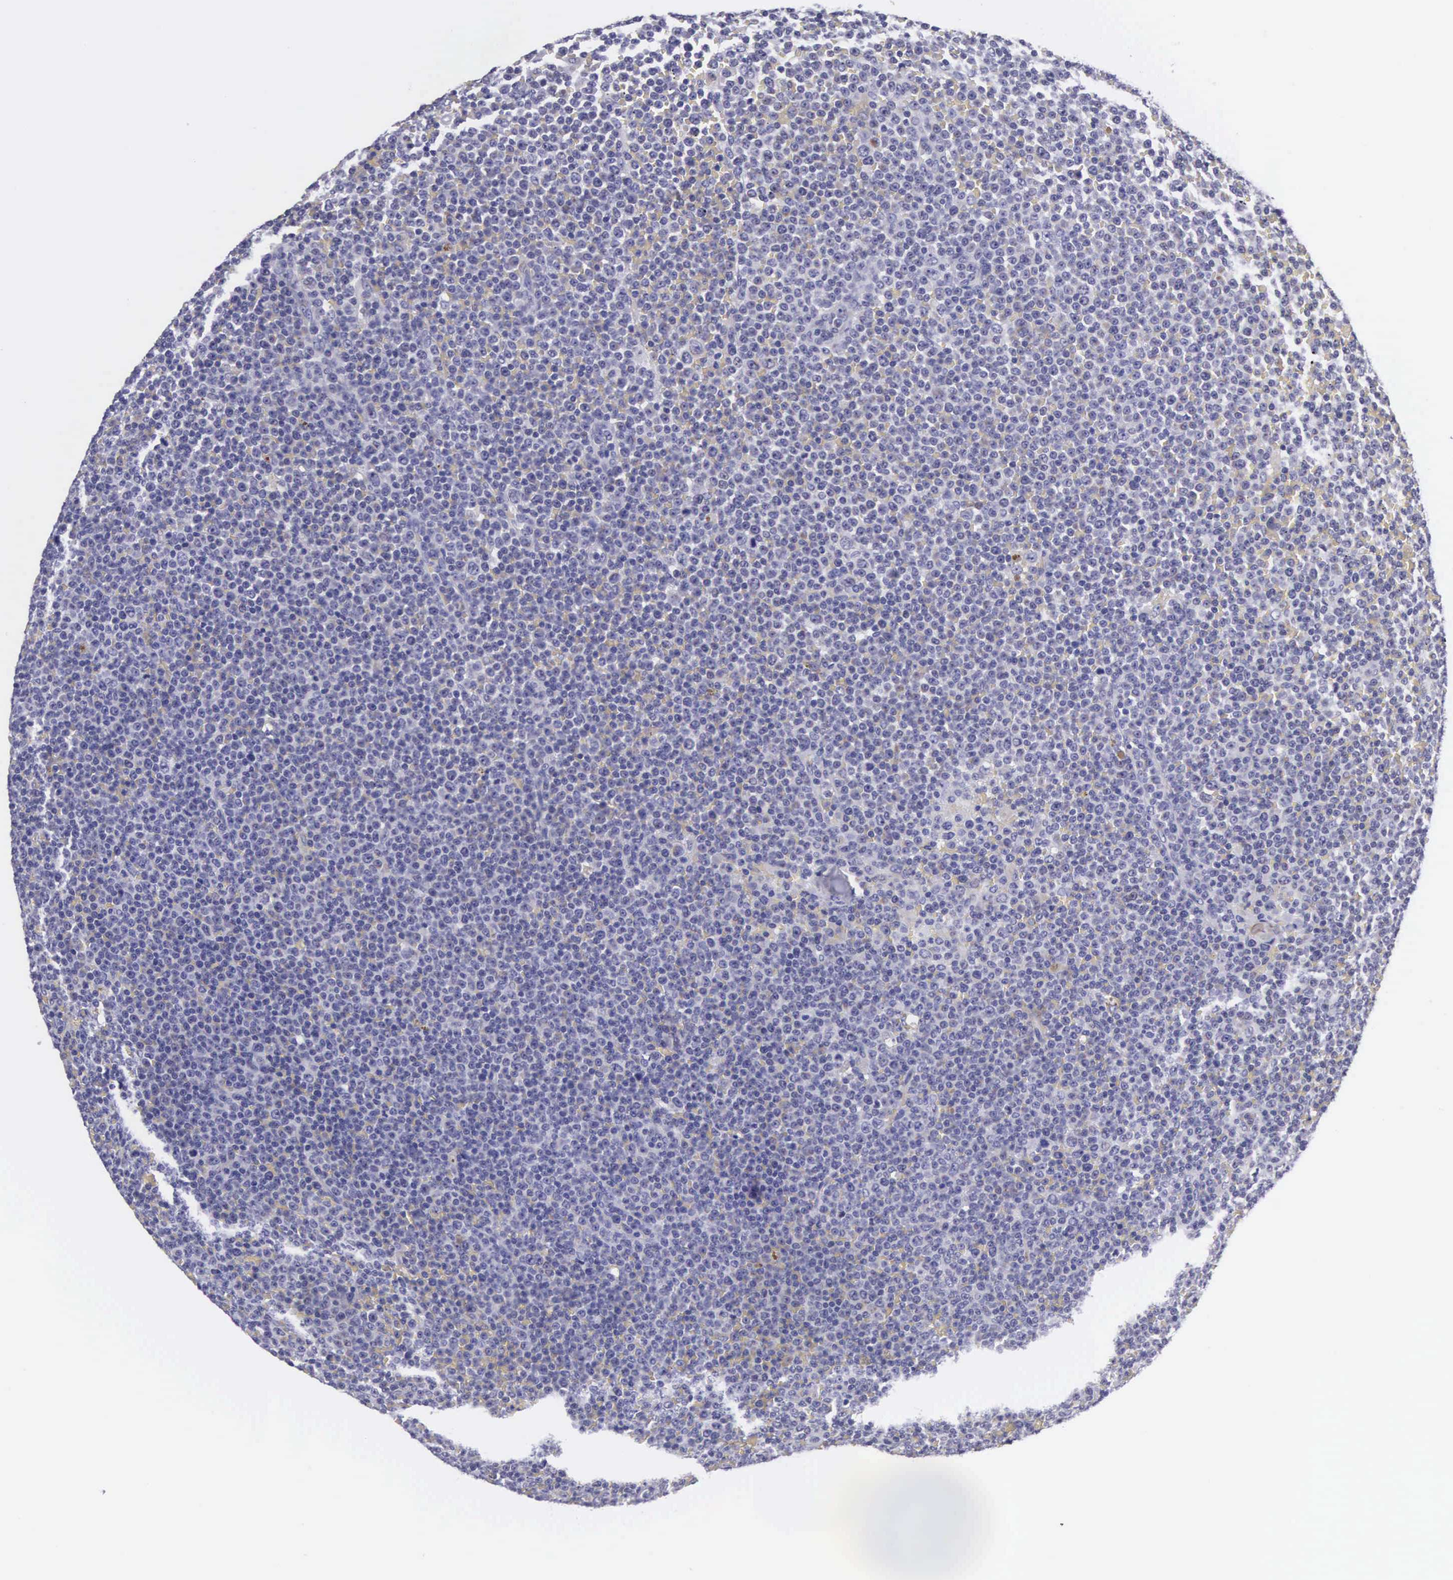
{"staining": {"intensity": "negative", "quantity": "none", "location": "none"}, "tissue": "lymphoma", "cell_type": "Tumor cells", "image_type": "cancer", "snomed": [{"axis": "morphology", "description": "Malignant lymphoma, non-Hodgkin's type, Low grade"}, {"axis": "topography", "description": "Lymph node"}], "caption": "The photomicrograph shows no significant expression in tumor cells of low-grade malignant lymphoma, non-Hodgkin's type.", "gene": "SOX11", "patient": {"sex": "male", "age": 50}}